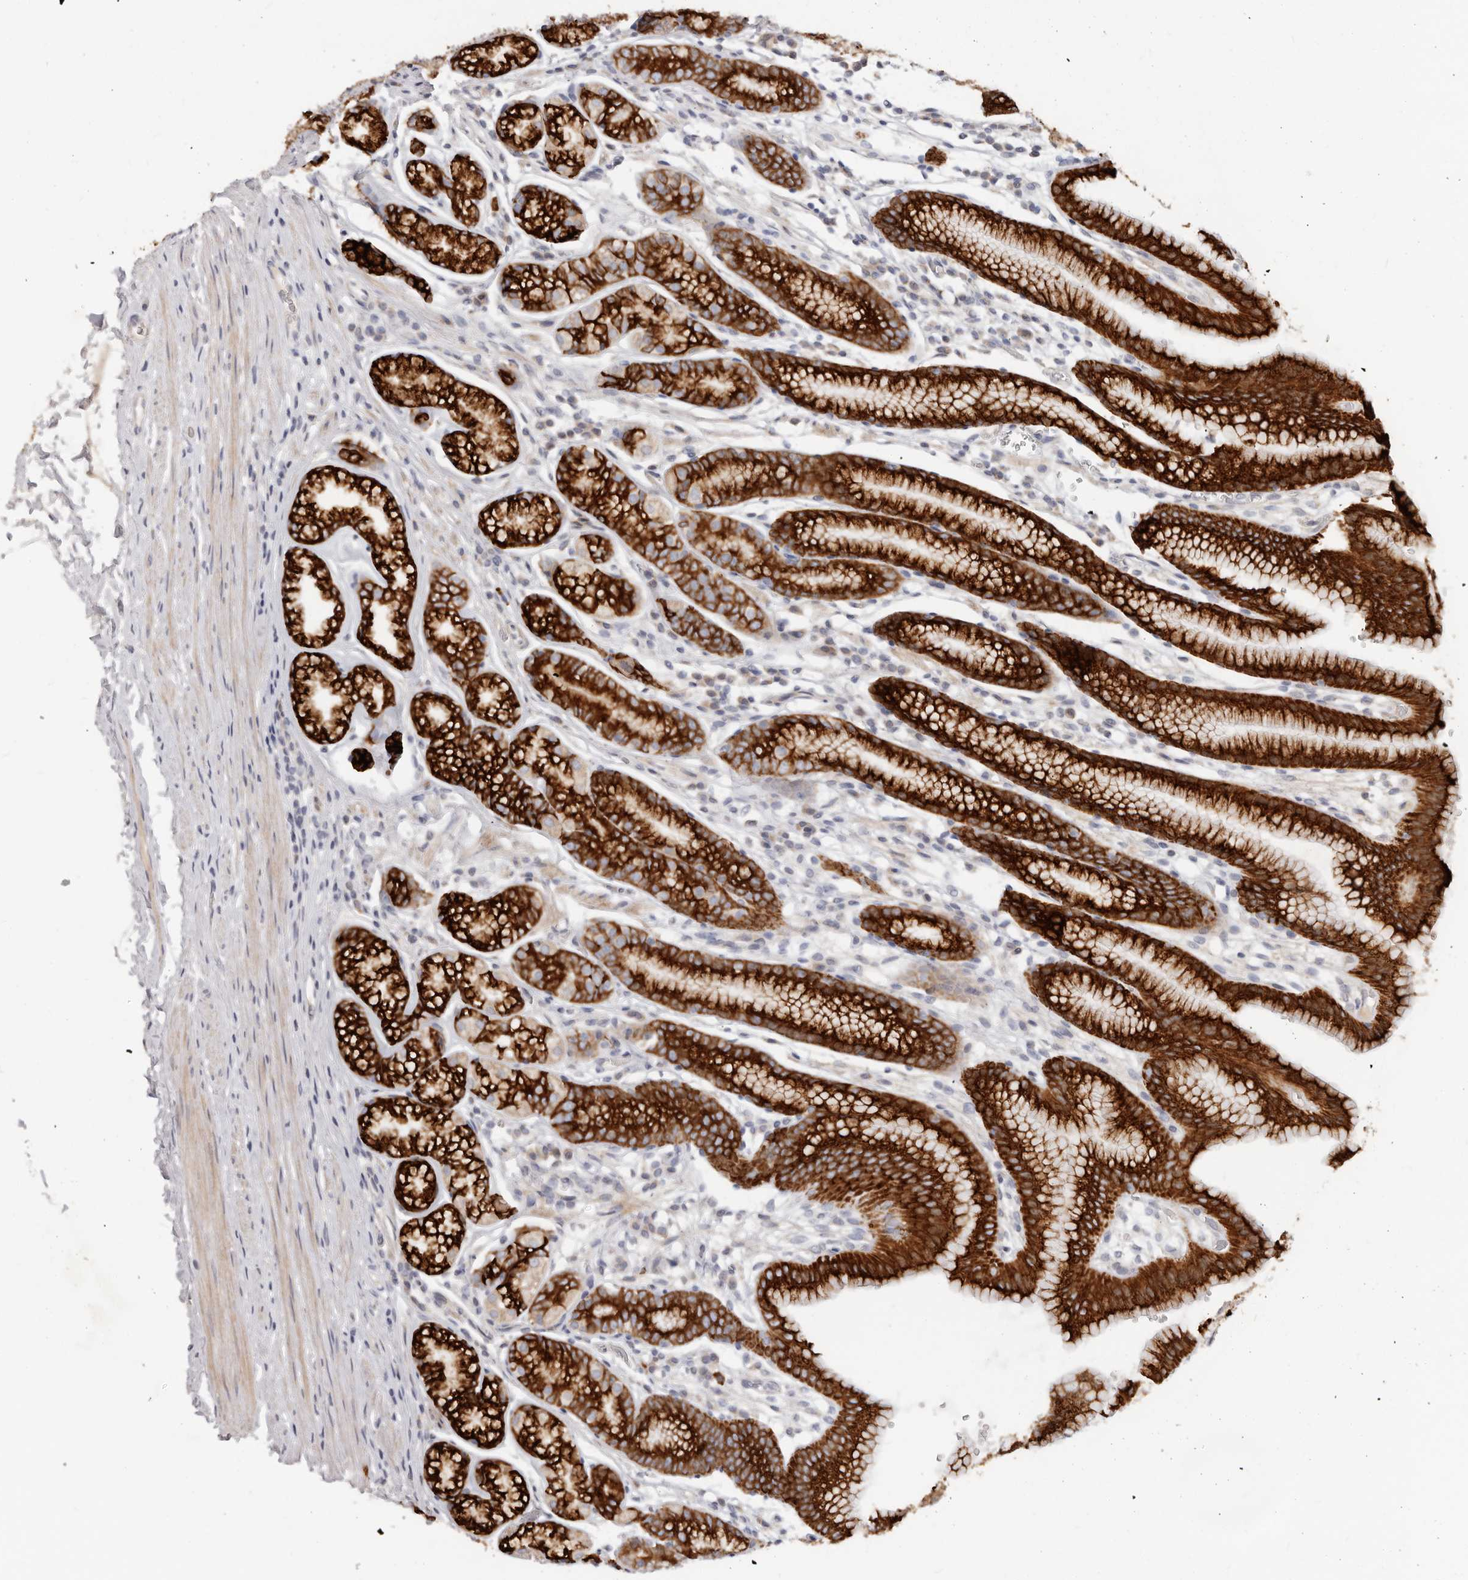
{"staining": {"intensity": "strong", "quantity": "25%-75%", "location": "cytoplasmic/membranous"}, "tissue": "stomach", "cell_type": "Glandular cells", "image_type": "normal", "snomed": [{"axis": "morphology", "description": "Normal tissue, NOS"}, {"axis": "topography", "description": "Stomach"}], "caption": "Immunohistochemistry (IHC) image of benign stomach: stomach stained using IHC shows high levels of strong protein expression localized specifically in the cytoplasmic/membranous of glandular cells, appearing as a cytoplasmic/membranous brown color.", "gene": "TFB2M", "patient": {"sex": "male", "age": 42}}